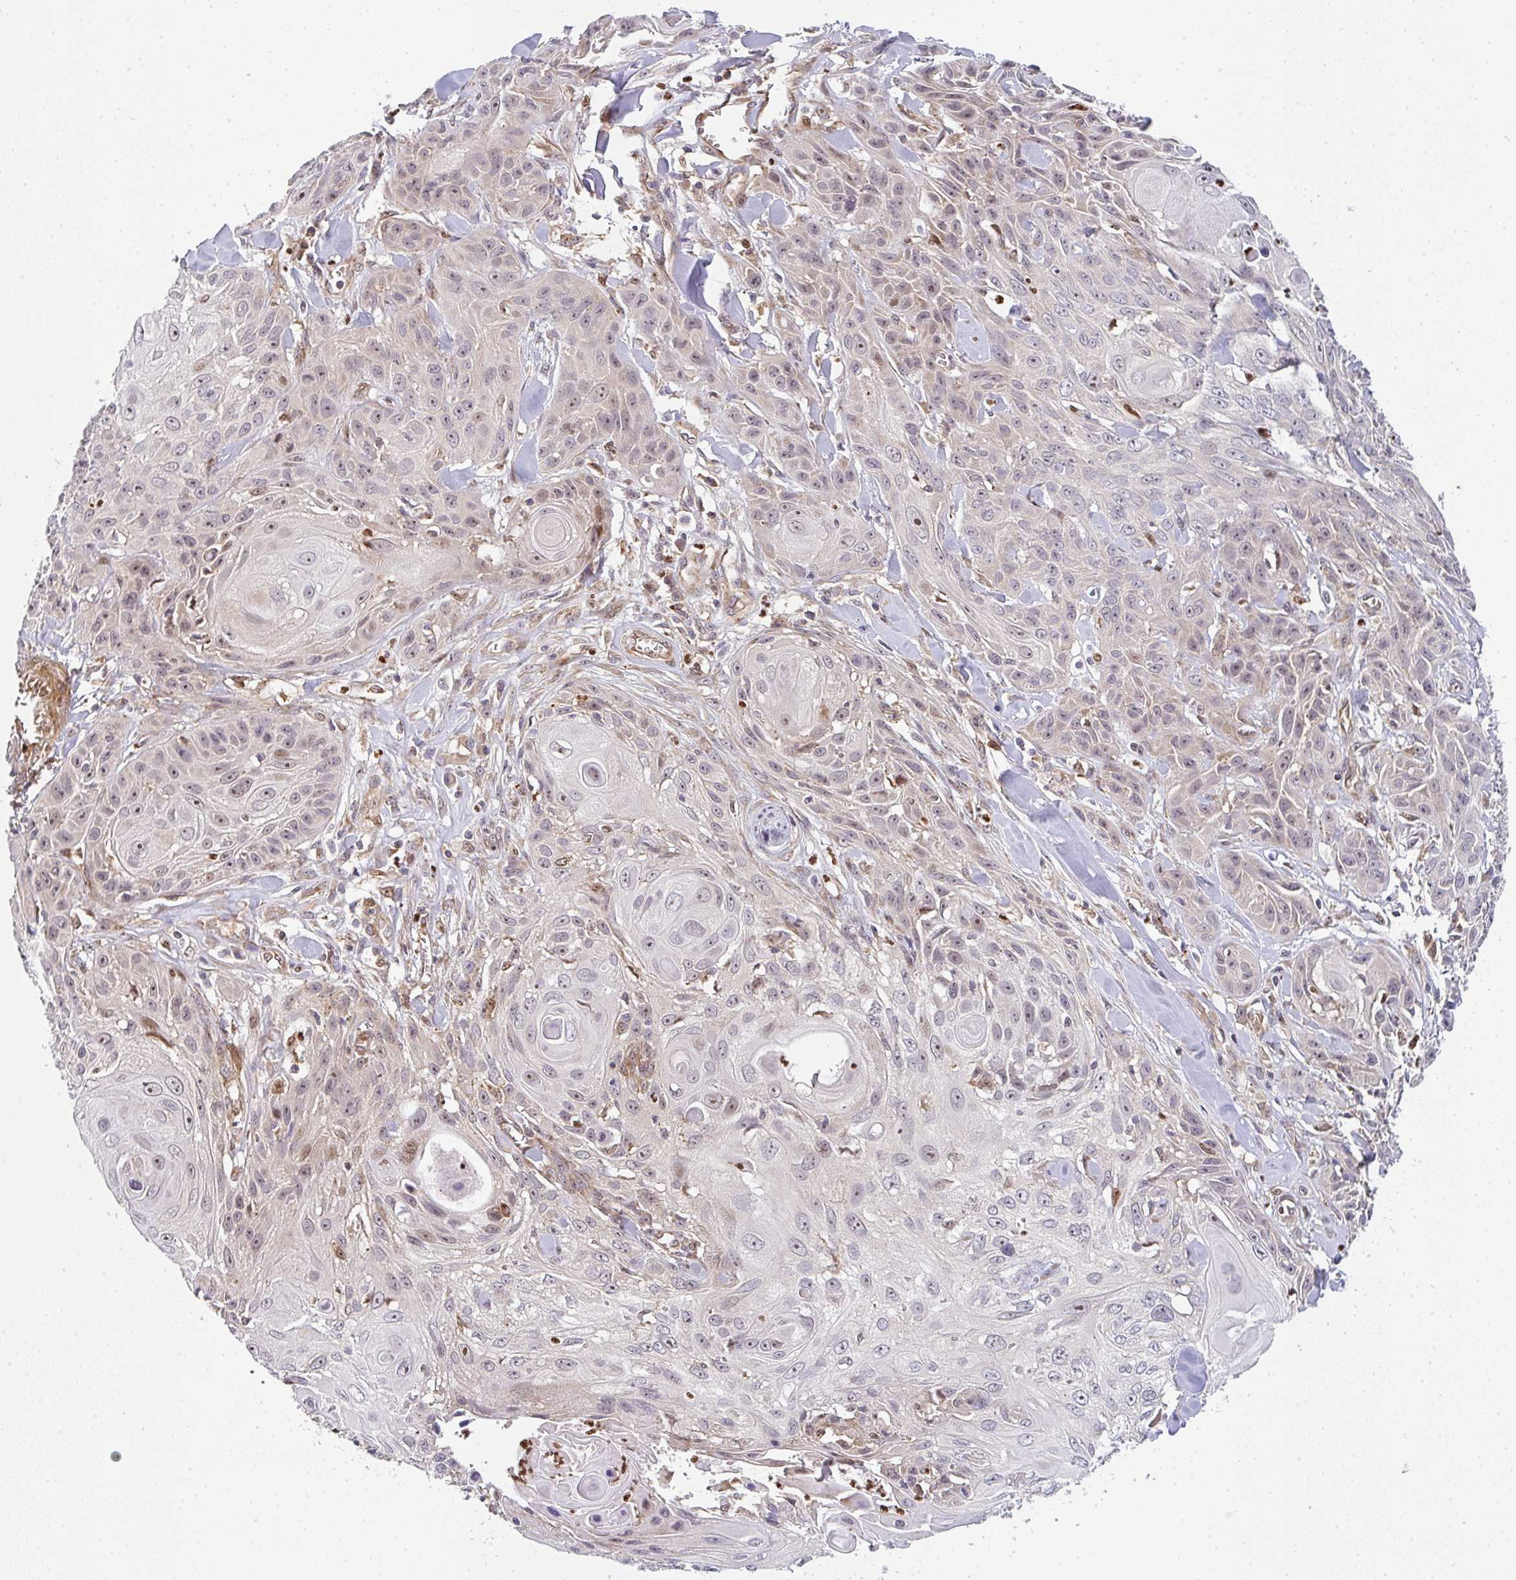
{"staining": {"intensity": "moderate", "quantity": "<25%", "location": "nuclear"}, "tissue": "skin cancer", "cell_type": "Tumor cells", "image_type": "cancer", "snomed": [{"axis": "morphology", "description": "Squamous cell carcinoma, NOS"}, {"axis": "topography", "description": "Skin"}, {"axis": "topography", "description": "Vulva"}], "caption": "Skin cancer stained with a brown dye reveals moderate nuclear positive expression in about <25% of tumor cells.", "gene": "SIMC1", "patient": {"sex": "female", "age": 83}}